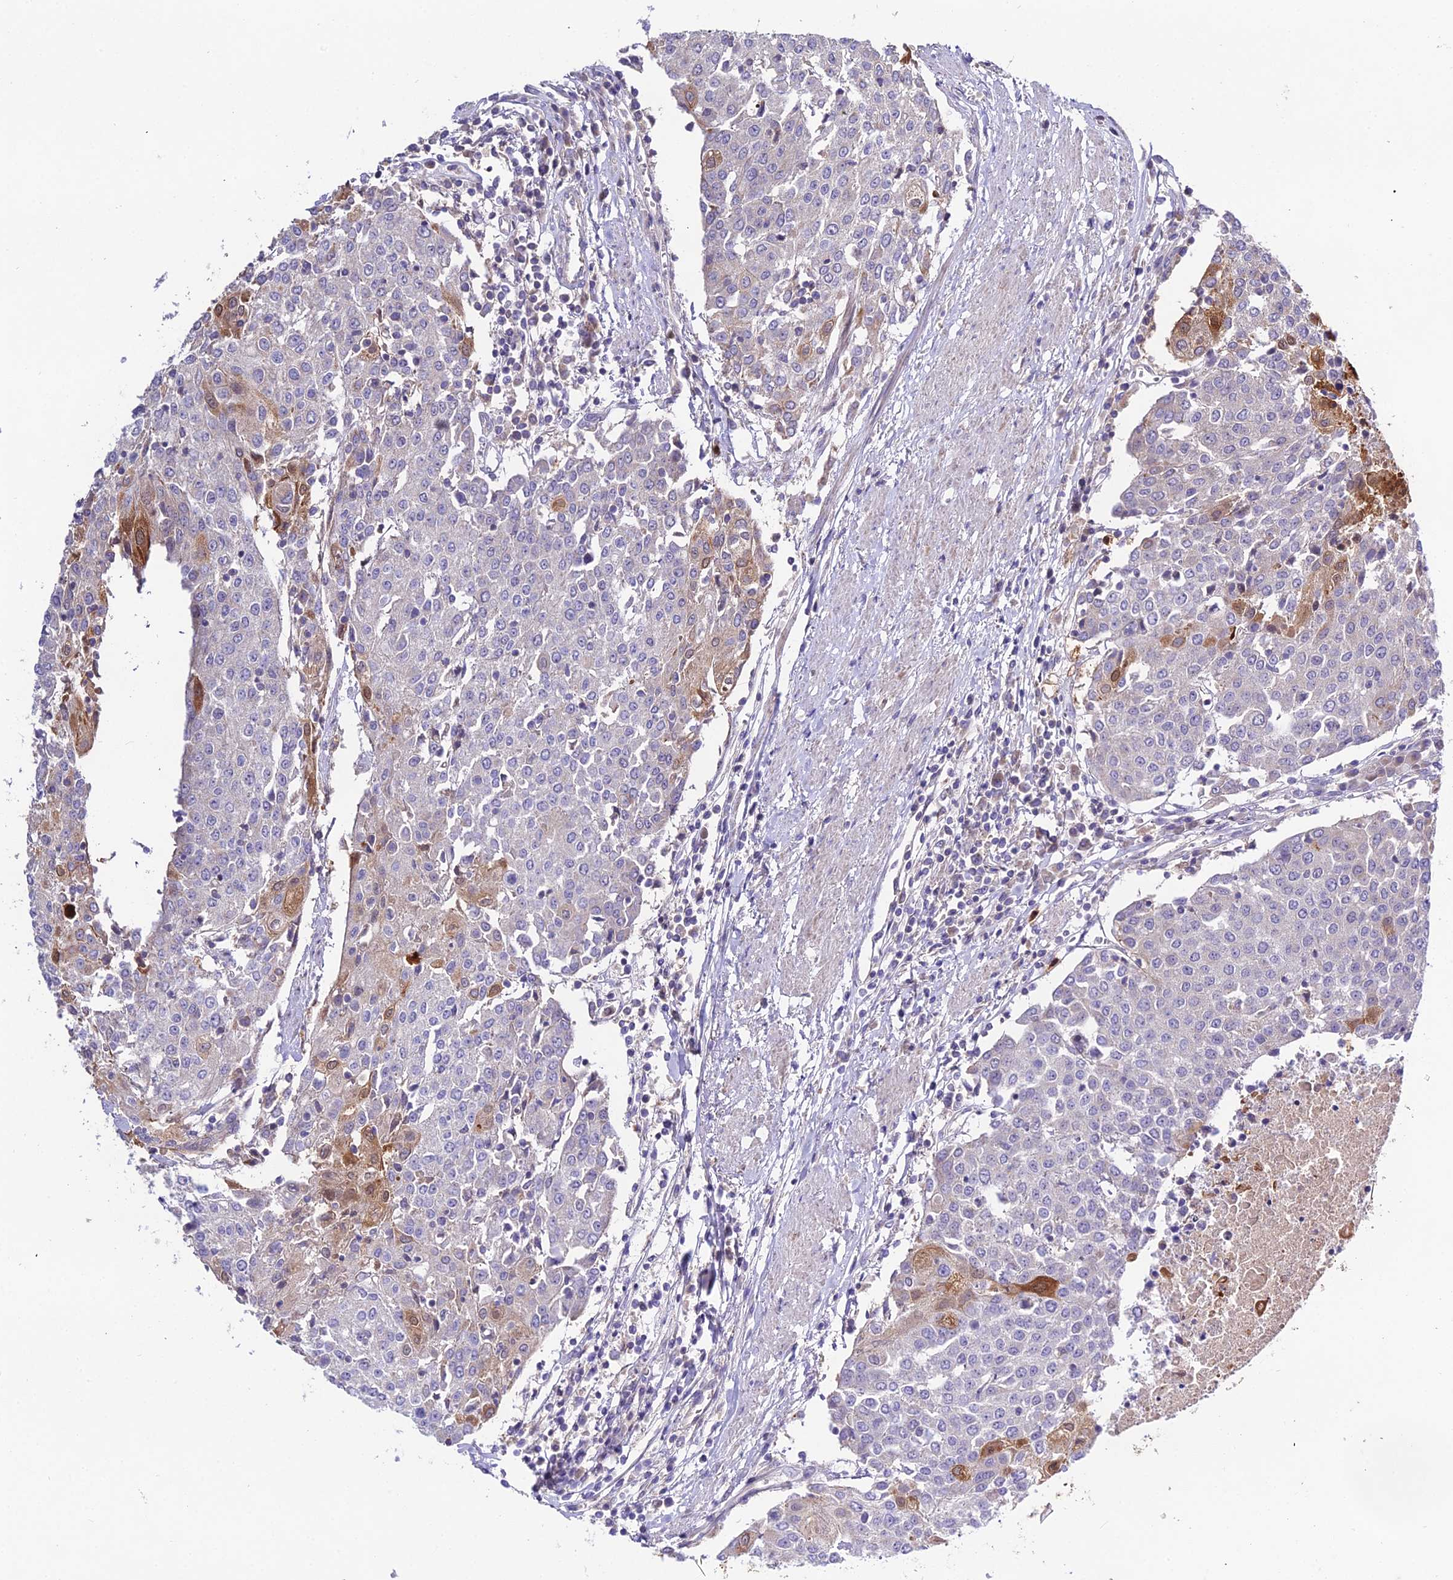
{"staining": {"intensity": "moderate", "quantity": "<25%", "location": "cytoplasmic/membranous"}, "tissue": "urothelial cancer", "cell_type": "Tumor cells", "image_type": "cancer", "snomed": [{"axis": "morphology", "description": "Urothelial carcinoma, High grade"}, {"axis": "topography", "description": "Urinary bladder"}], "caption": "High-grade urothelial carcinoma stained with immunohistochemistry demonstrates moderate cytoplasmic/membranous positivity in about <25% of tumor cells.", "gene": "EID2", "patient": {"sex": "female", "age": 85}}